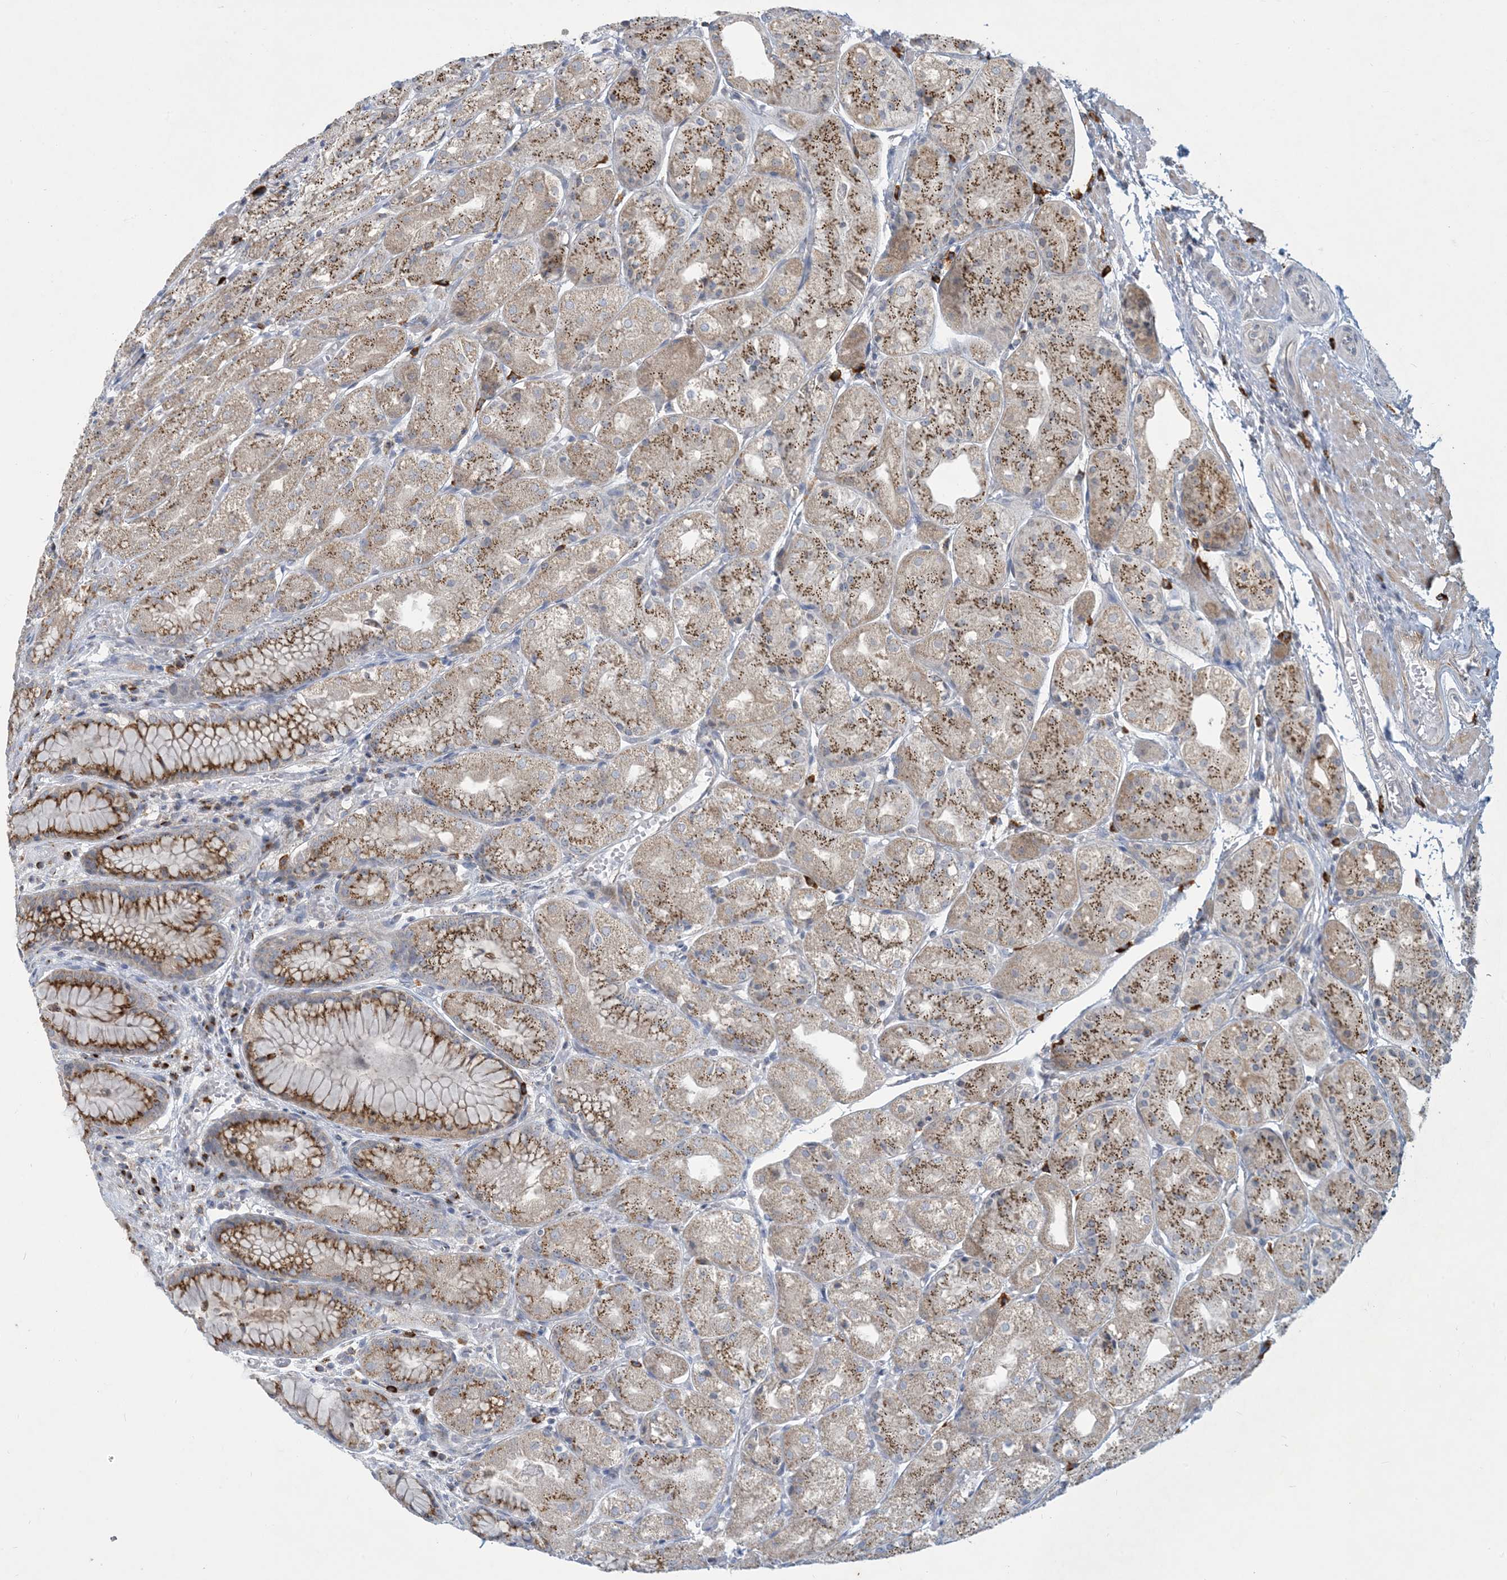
{"staining": {"intensity": "moderate", "quantity": ">75%", "location": "cytoplasmic/membranous"}, "tissue": "stomach", "cell_type": "Glandular cells", "image_type": "normal", "snomed": [{"axis": "morphology", "description": "Normal tissue, NOS"}, {"axis": "topography", "description": "Stomach, upper"}], "caption": "The photomicrograph shows staining of normal stomach, revealing moderate cytoplasmic/membranous protein positivity (brown color) within glandular cells. Immunohistochemistry stains the protein in brown and the nuclei are stained blue.", "gene": "CCDC14", "patient": {"sex": "male", "age": 72}}